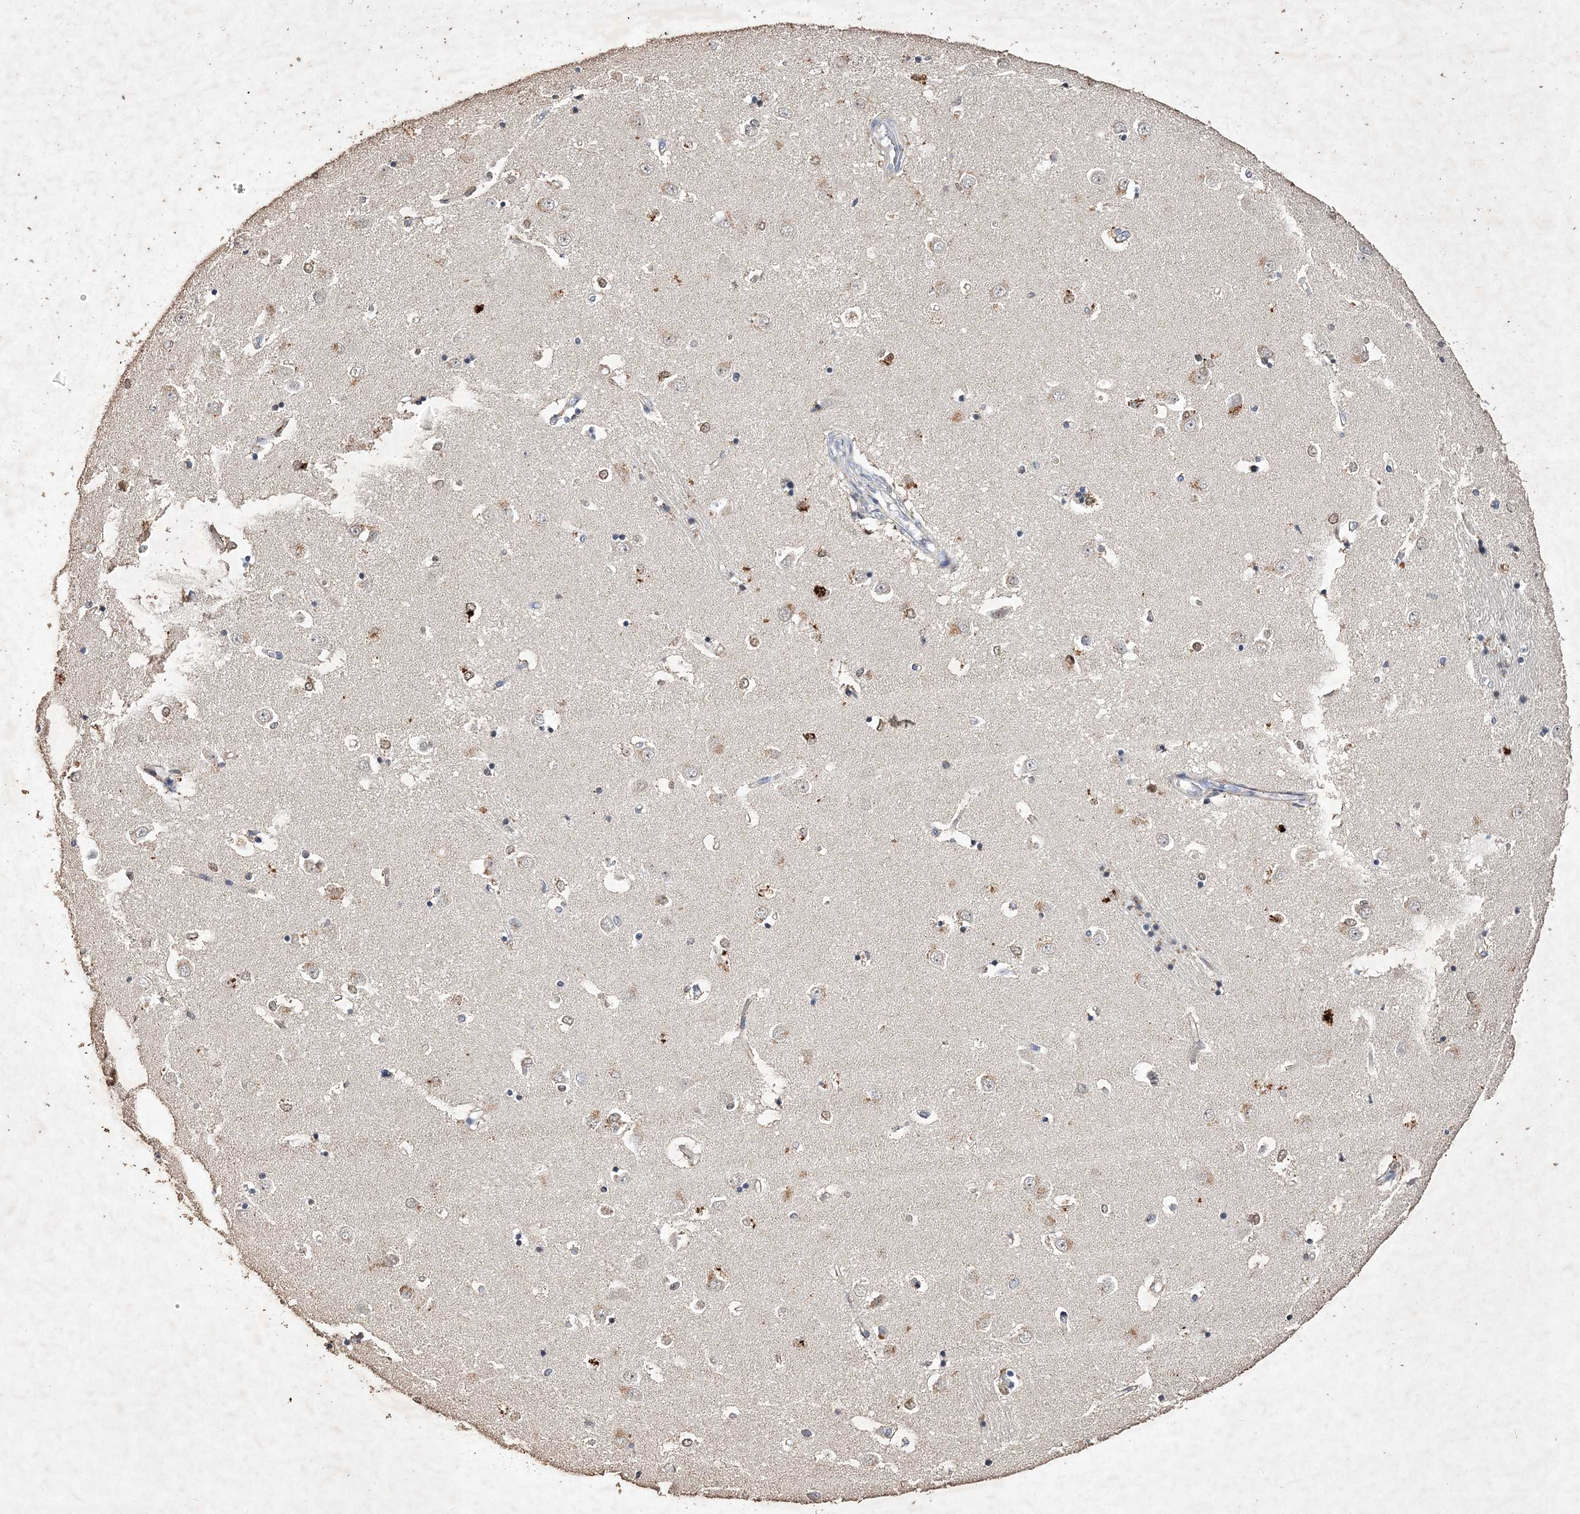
{"staining": {"intensity": "weak", "quantity": "<25%", "location": "nuclear"}, "tissue": "caudate", "cell_type": "Glial cells", "image_type": "normal", "snomed": [{"axis": "morphology", "description": "Normal tissue, NOS"}, {"axis": "topography", "description": "Lateral ventricle wall"}], "caption": "This micrograph is of benign caudate stained with immunohistochemistry (IHC) to label a protein in brown with the nuclei are counter-stained blue. There is no expression in glial cells.", "gene": "C3orf38", "patient": {"sex": "male", "age": 45}}